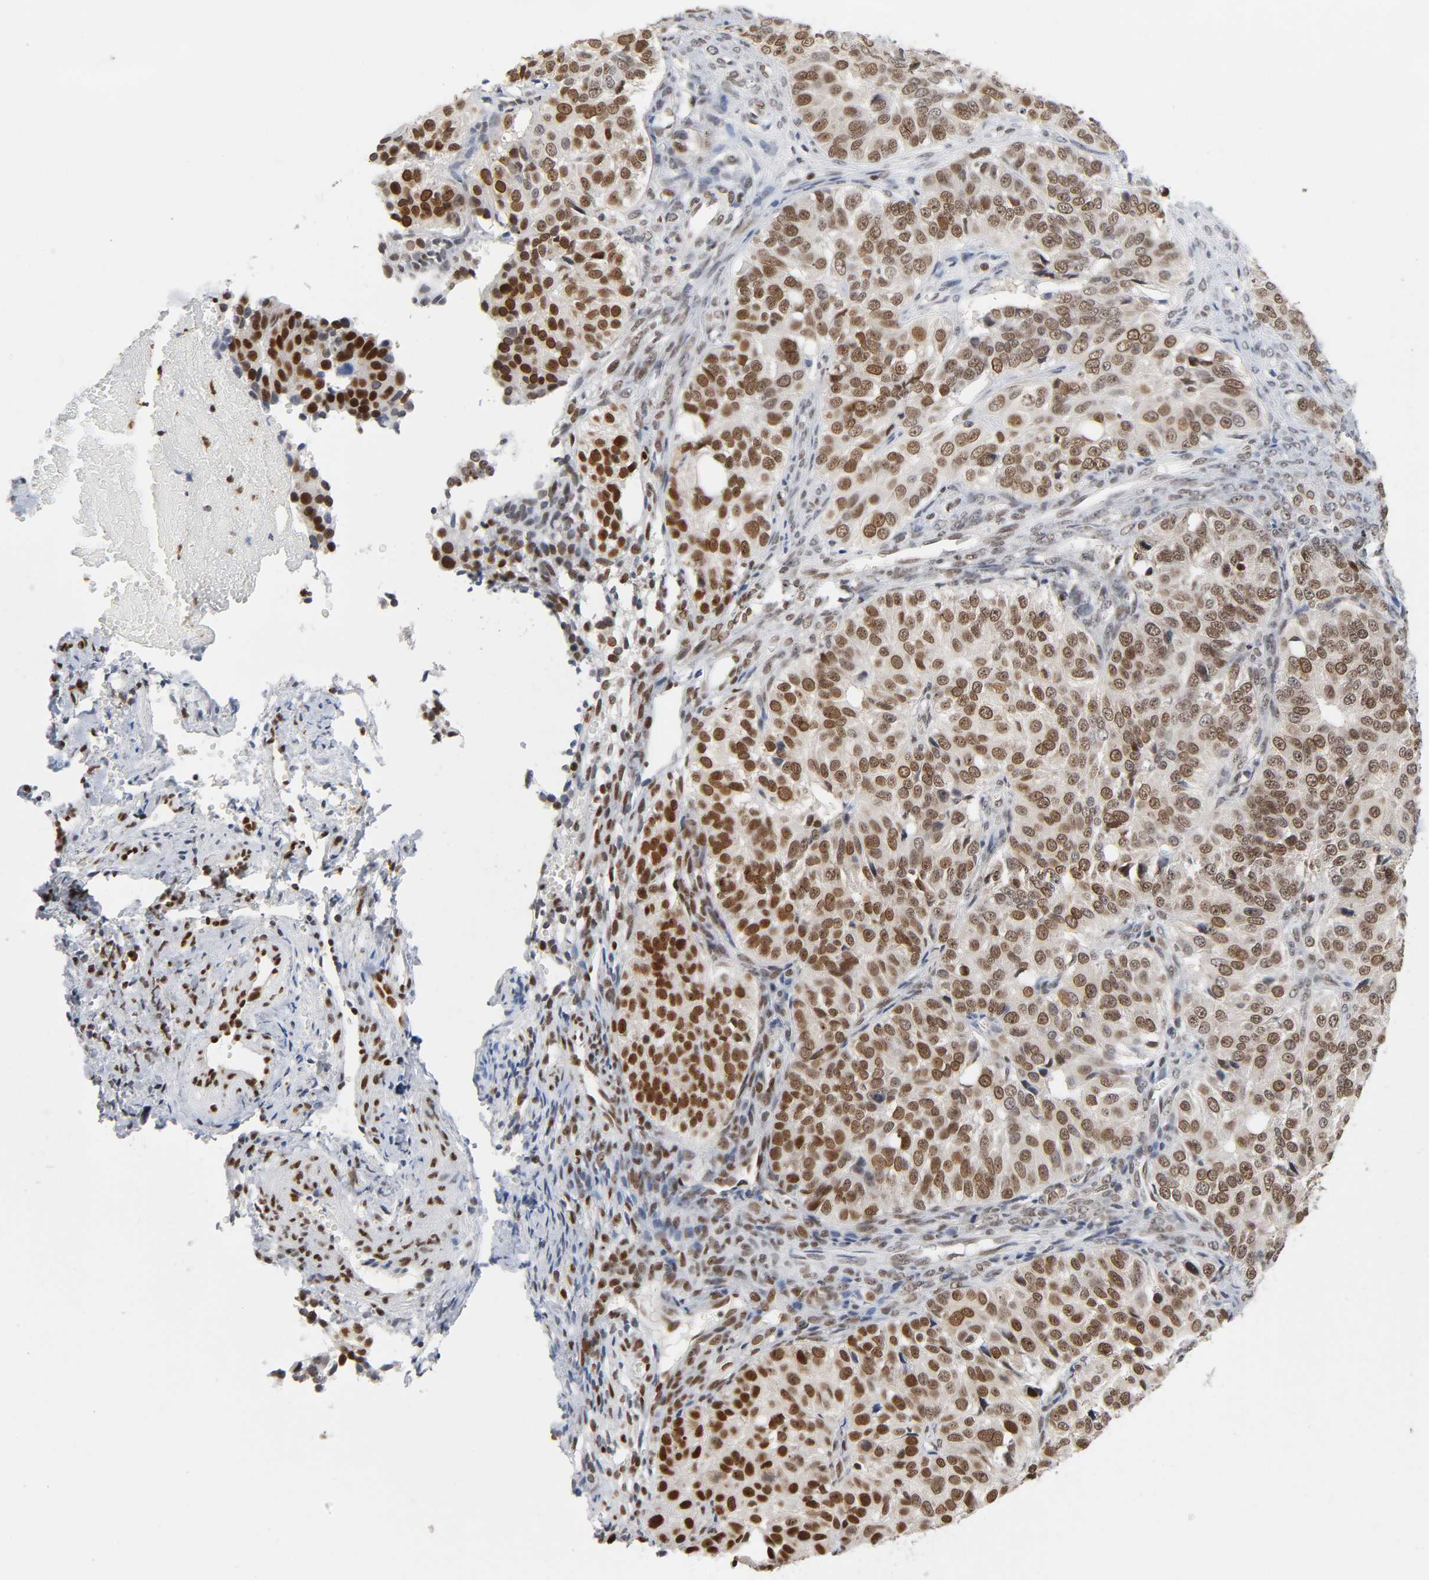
{"staining": {"intensity": "strong", "quantity": ">75%", "location": "nuclear"}, "tissue": "ovarian cancer", "cell_type": "Tumor cells", "image_type": "cancer", "snomed": [{"axis": "morphology", "description": "Carcinoma, endometroid"}, {"axis": "topography", "description": "Ovary"}], "caption": "Immunohistochemistry (IHC) photomicrograph of human ovarian cancer (endometroid carcinoma) stained for a protein (brown), which reveals high levels of strong nuclear positivity in approximately >75% of tumor cells.", "gene": "SUMO1", "patient": {"sex": "female", "age": 51}}